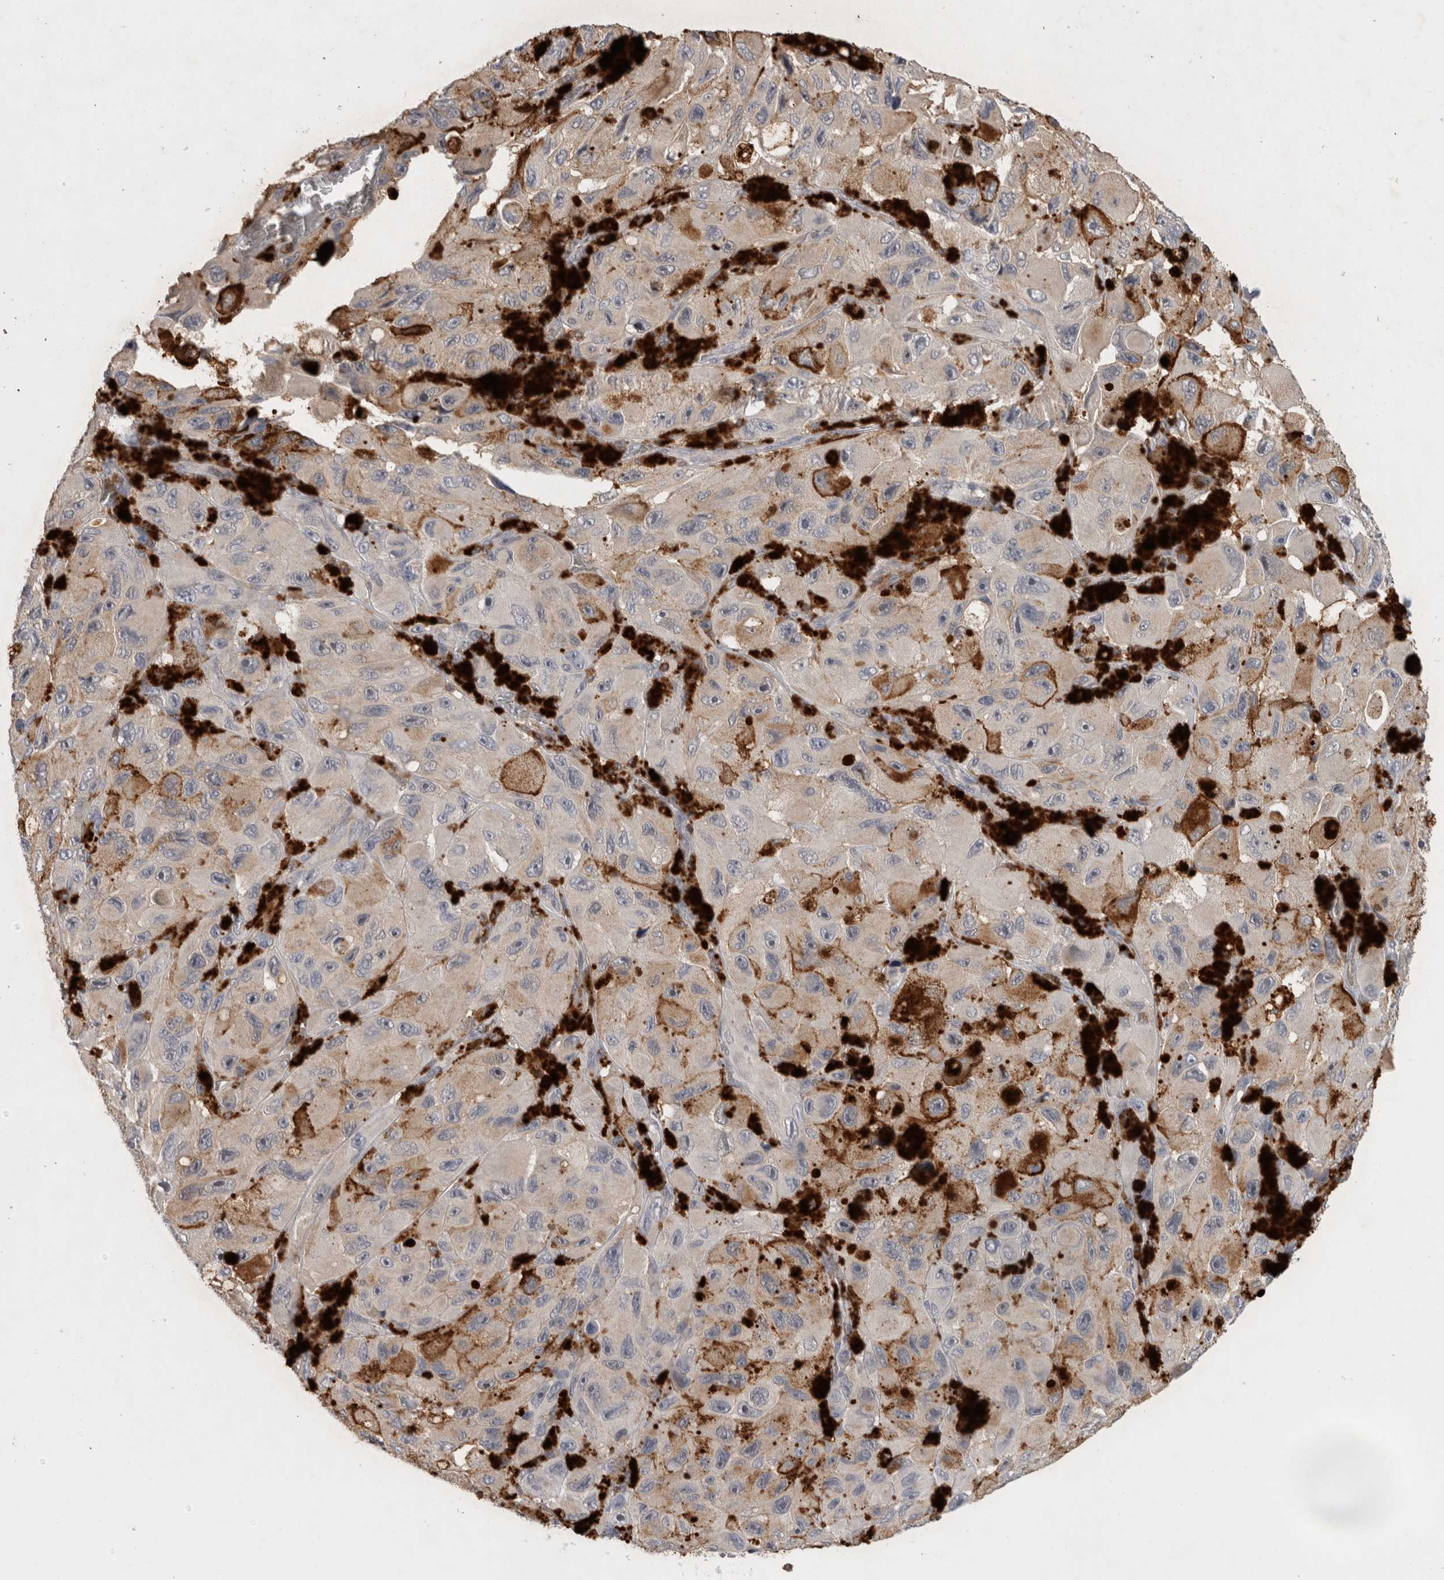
{"staining": {"intensity": "negative", "quantity": "none", "location": "none"}, "tissue": "melanoma", "cell_type": "Tumor cells", "image_type": "cancer", "snomed": [{"axis": "morphology", "description": "Malignant melanoma, NOS"}, {"axis": "topography", "description": "Skin"}], "caption": "Tumor cells are negative for protein expression in human malignant melanoma.", "gene": "GFRA2", "patient": {"sex": "female", "age": 73}}